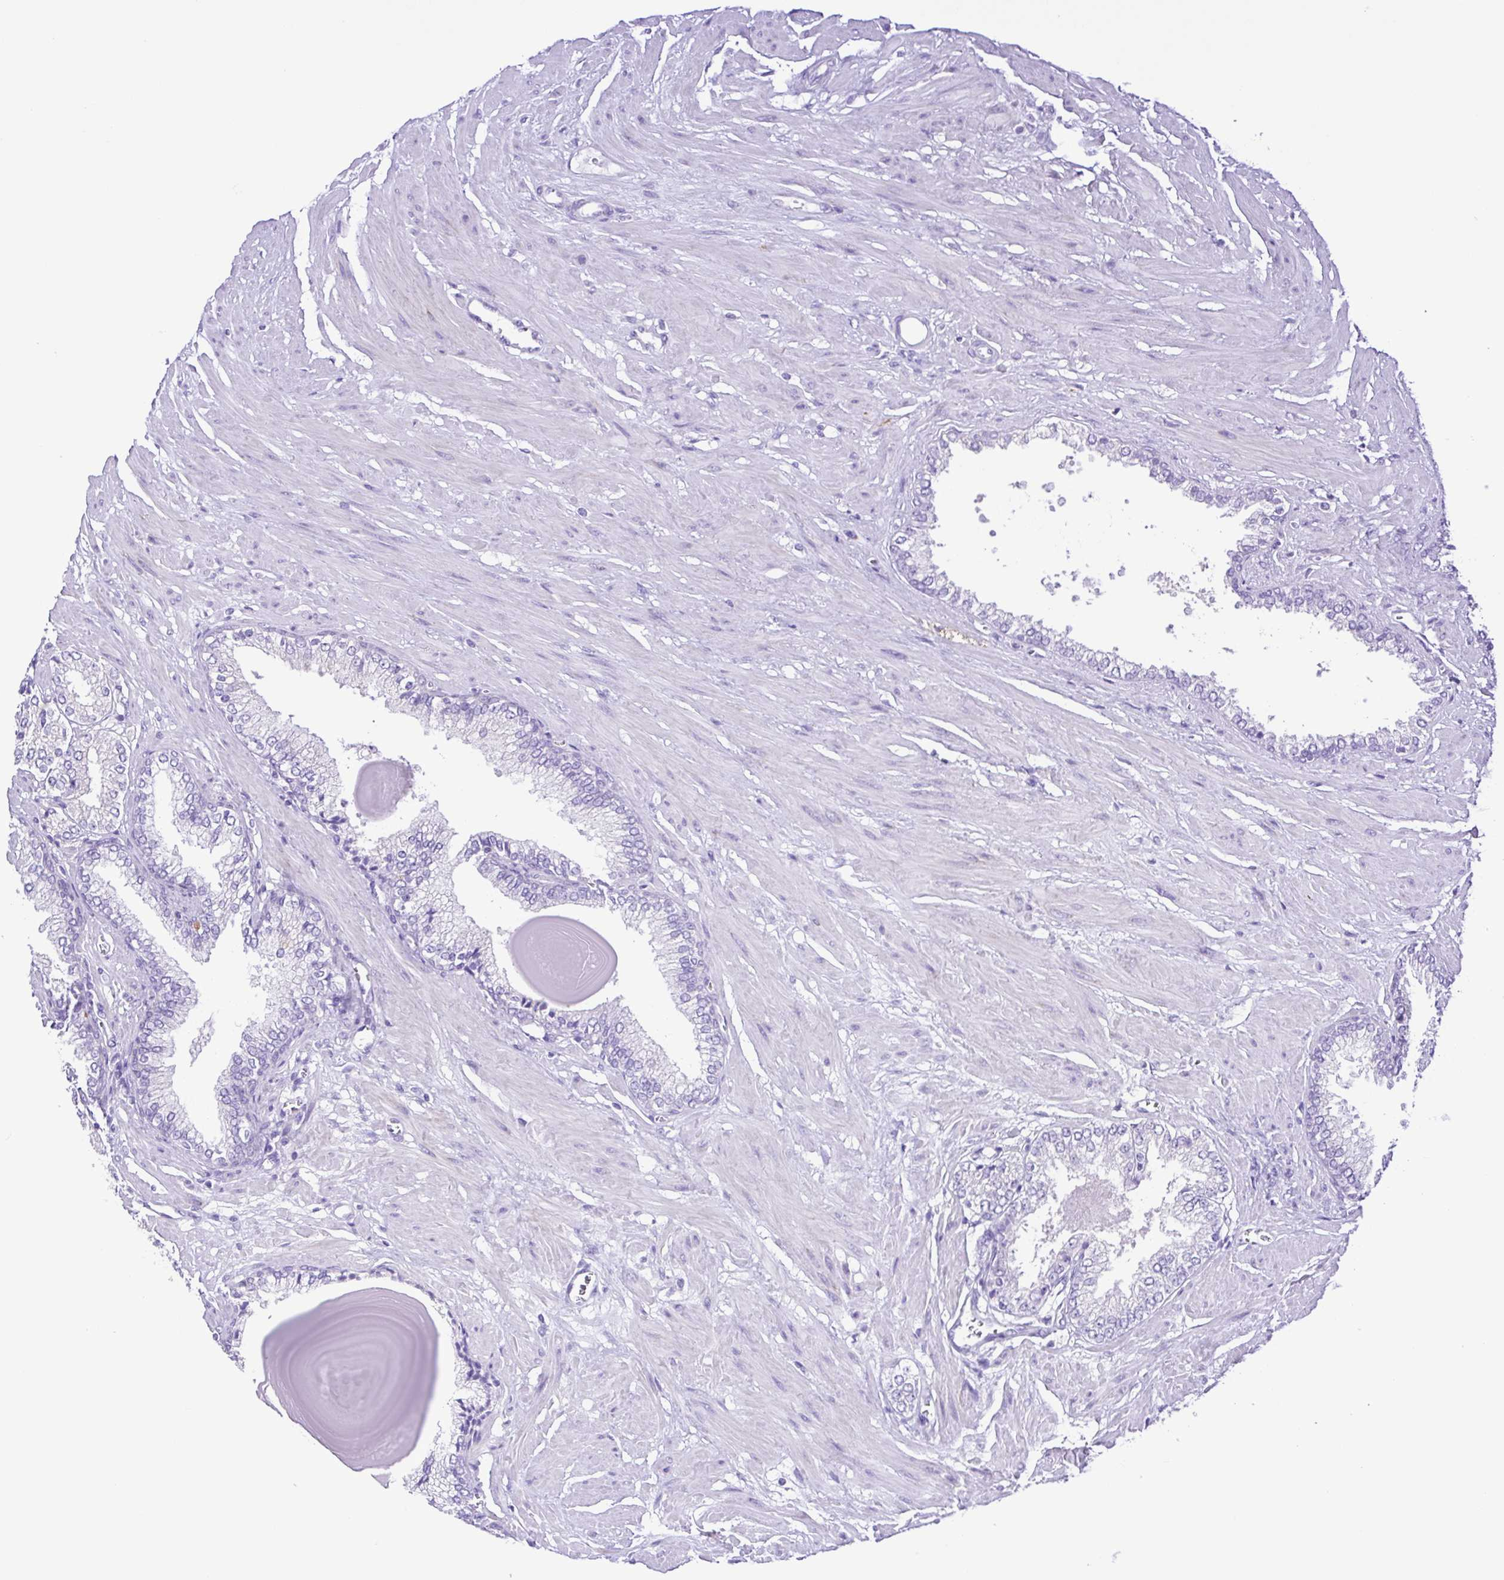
{"staining": {"intensity": "negative", "quantity": "none", "location": "none"}, "tissue": "prostate cancer", "cell_type": "Tumor cells", "image_type": "cancer", "snomed": [{"axis": "morphology", "description": "Adenocarcinoma, High grade"}, {"axis": "topography", "description": "Prostate"}], "caption": "Micrograph shows no protein positivity in tumor cells of prostate cancer tissue.", "gene": "SYT1", "patient": {"sex": "male", "age": 64}}